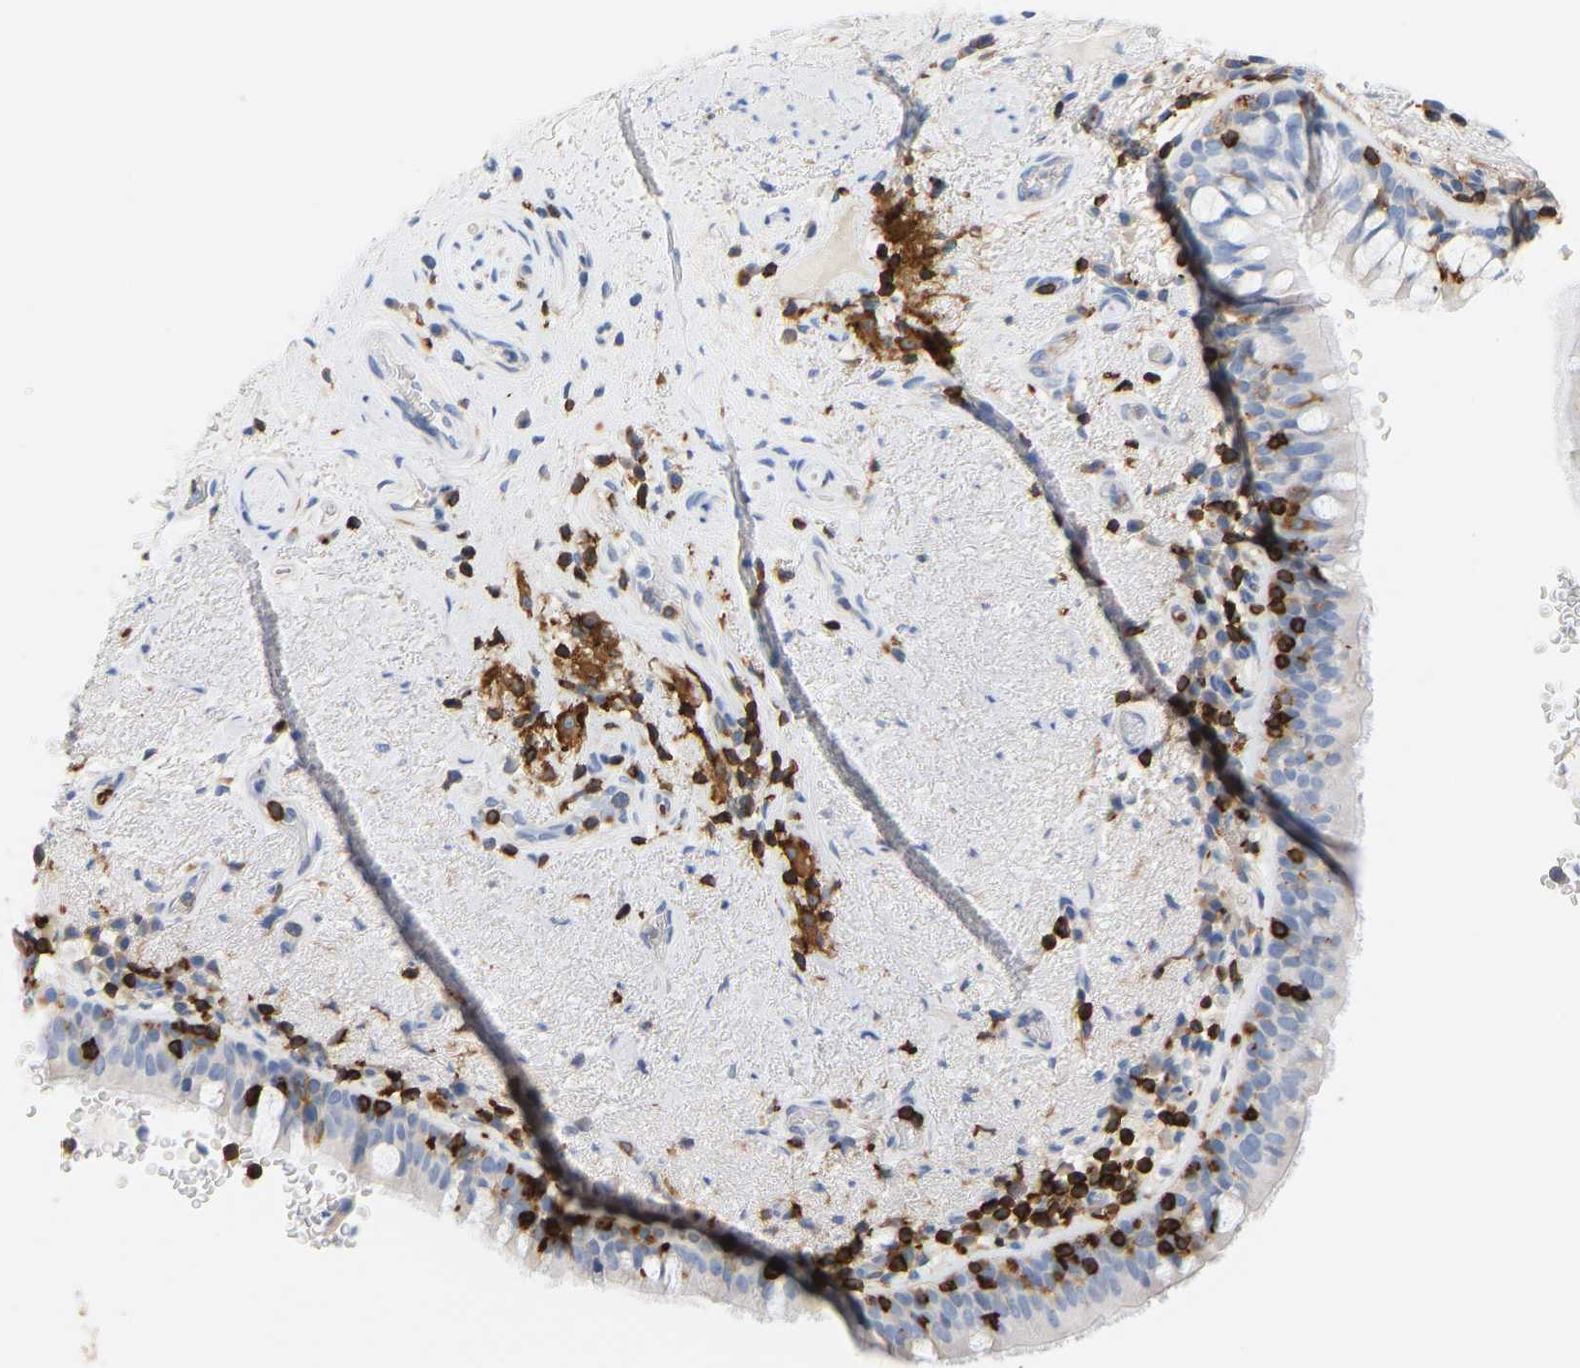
{"staining": {"intensity": "strong", "quantity": "<25%", "location": "cytoplasmic/membranous"}, "tissue": "bronchus", "cell_type": "Respiratory epithelial cells", "image_type": "normal", "snomed": [{"axis": "morphology", "description": "Normal tissue, NOS"}, {"axis": "morphology", "description": "Inflammation, NOS"}, {"axis": "topography", "description": "Cartilage tissue"}, {"axis": "topography", "description": "Bronchus"}], "caption": "Unremarkable bronchus was stained to show a protein in brown. There is medium levels of strong cytoplasmic/membranous expression in about <25% of respiratory epithelial cells.", "gene": "EVL", "patient": {"sex": "male", "age": 77}}